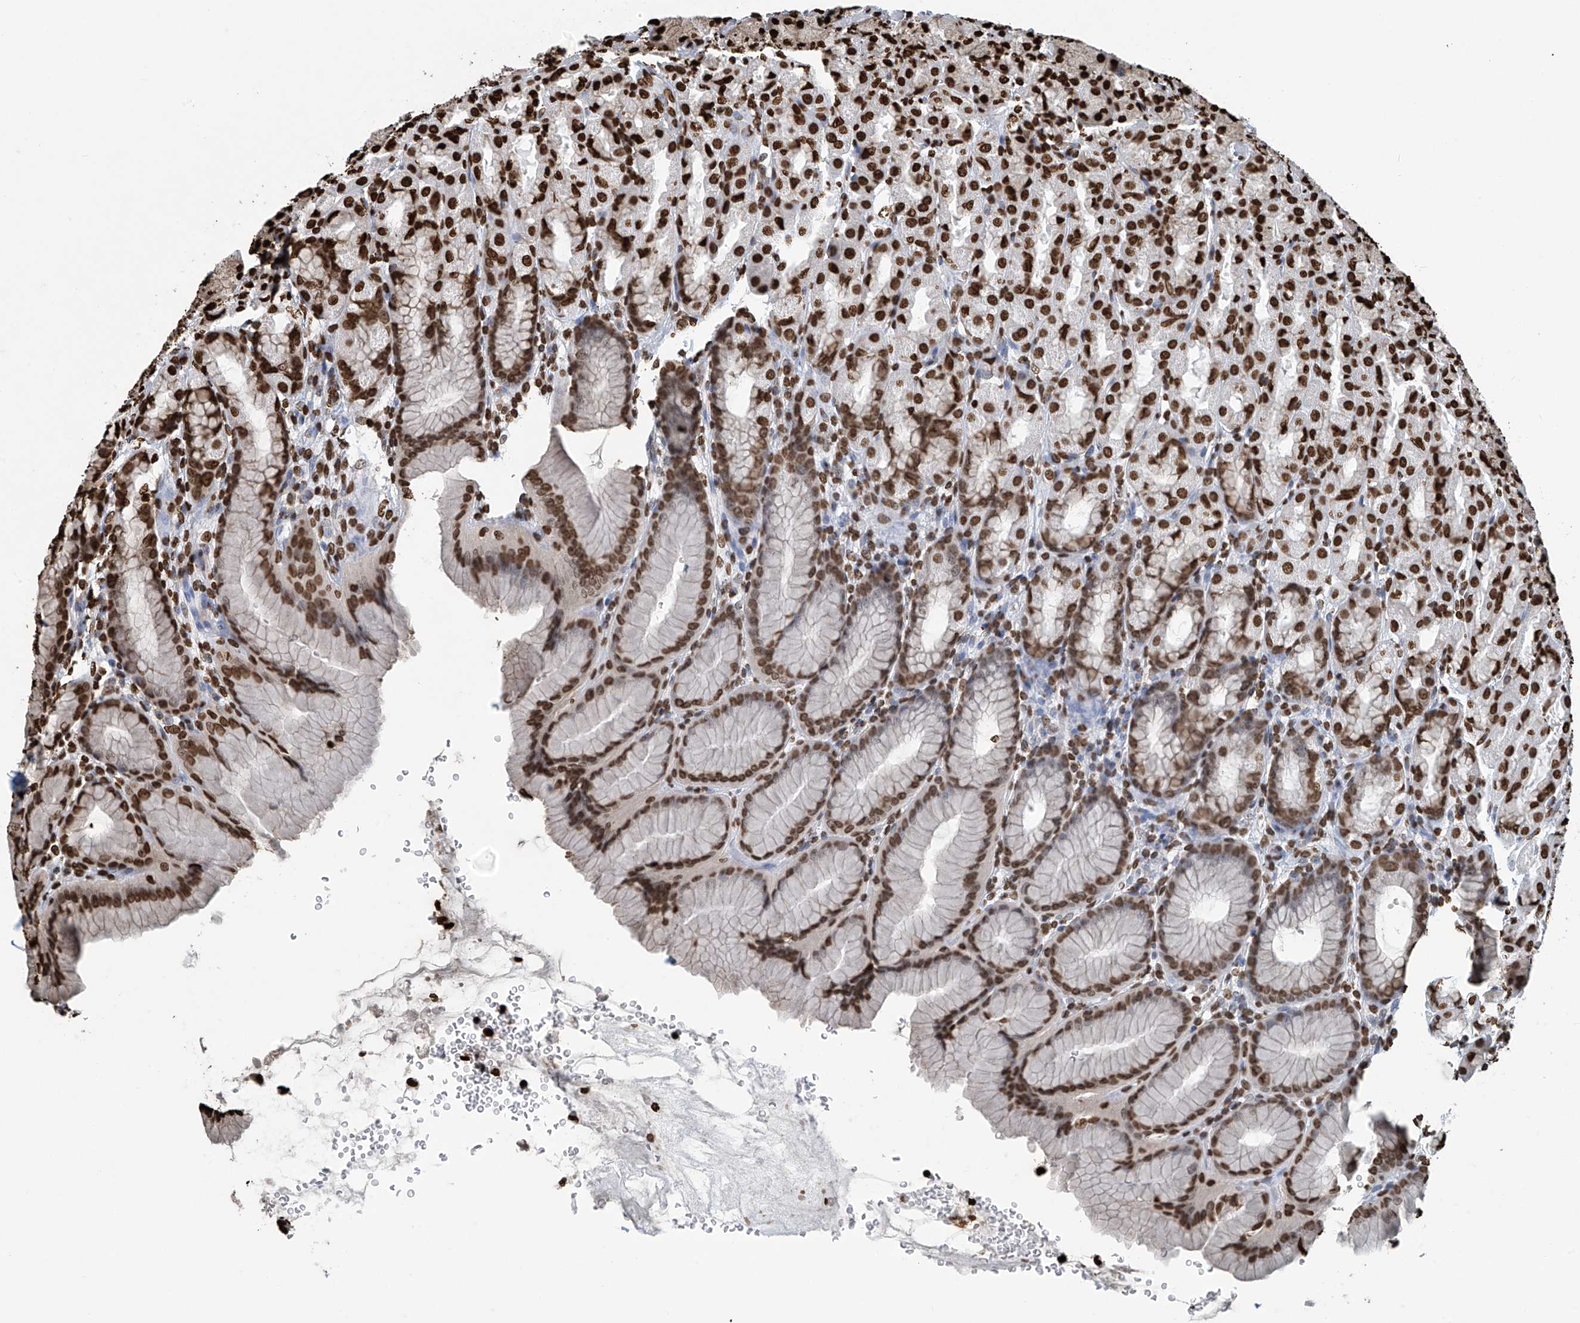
{"staining": {"intensity": "strong", "quantity": ">75%", "location": "nuclear"}, "tissue": "stomach", "cell_type": "Glandular cells", "image_type": "normal", "snomed": [{"axis": "morphology", "description": "Normal tissue, NOS"}, {"axis": "topography", "description": "Stomach"}], "caption": "High-power microscopy captured an IHC histopathology image of benign stomach, revealing strong nuclear positivity in about >75% of glandular cells.", "gene": "DPPA2", "patient": {"sex": "male", "age": 42}}